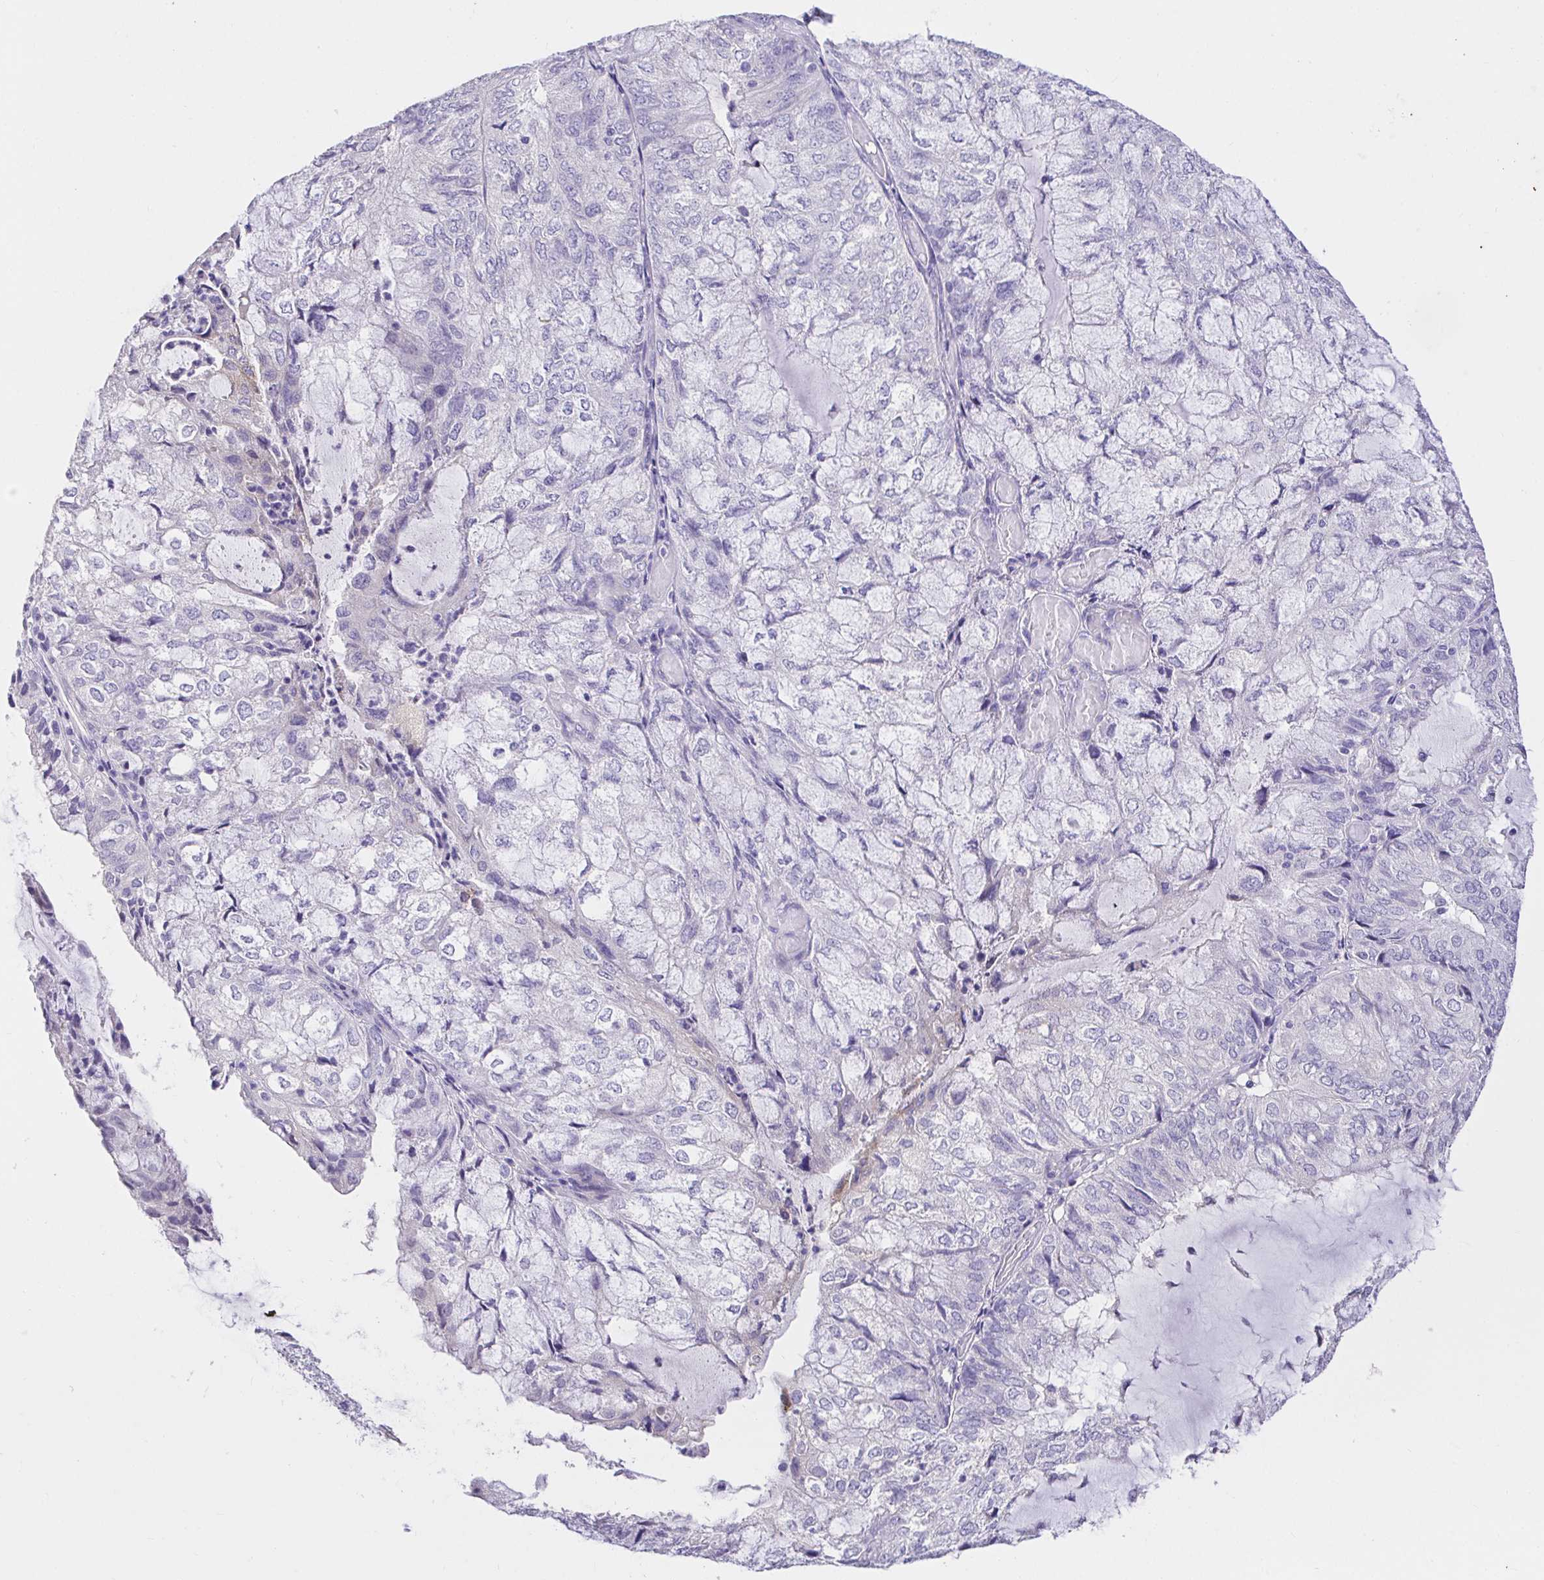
{"staining": {"intensity": "negative", "quantity": "none", "location": "none"}, "tissue": "endometrial cancer", "cell_type": "Tumor cells", "image_type": "cancer", "snomed": [{"axis": "morphology", "description": "Adenocarcinoma, NOS"}, {"axis": "topography", "description": "Endometrium"}], "caption": "Histopathology image shows no protein staining in tumor cells of endometrial cancer tissue. Brightfield microscopy of immunohistochemistry stained with DAB (3,3'-diaminobenzidine) (brown) and hematoxylin (blue), captured at high magnification.", "gene": "CDO1", "patient": {"sex": "female", "age": 81}}